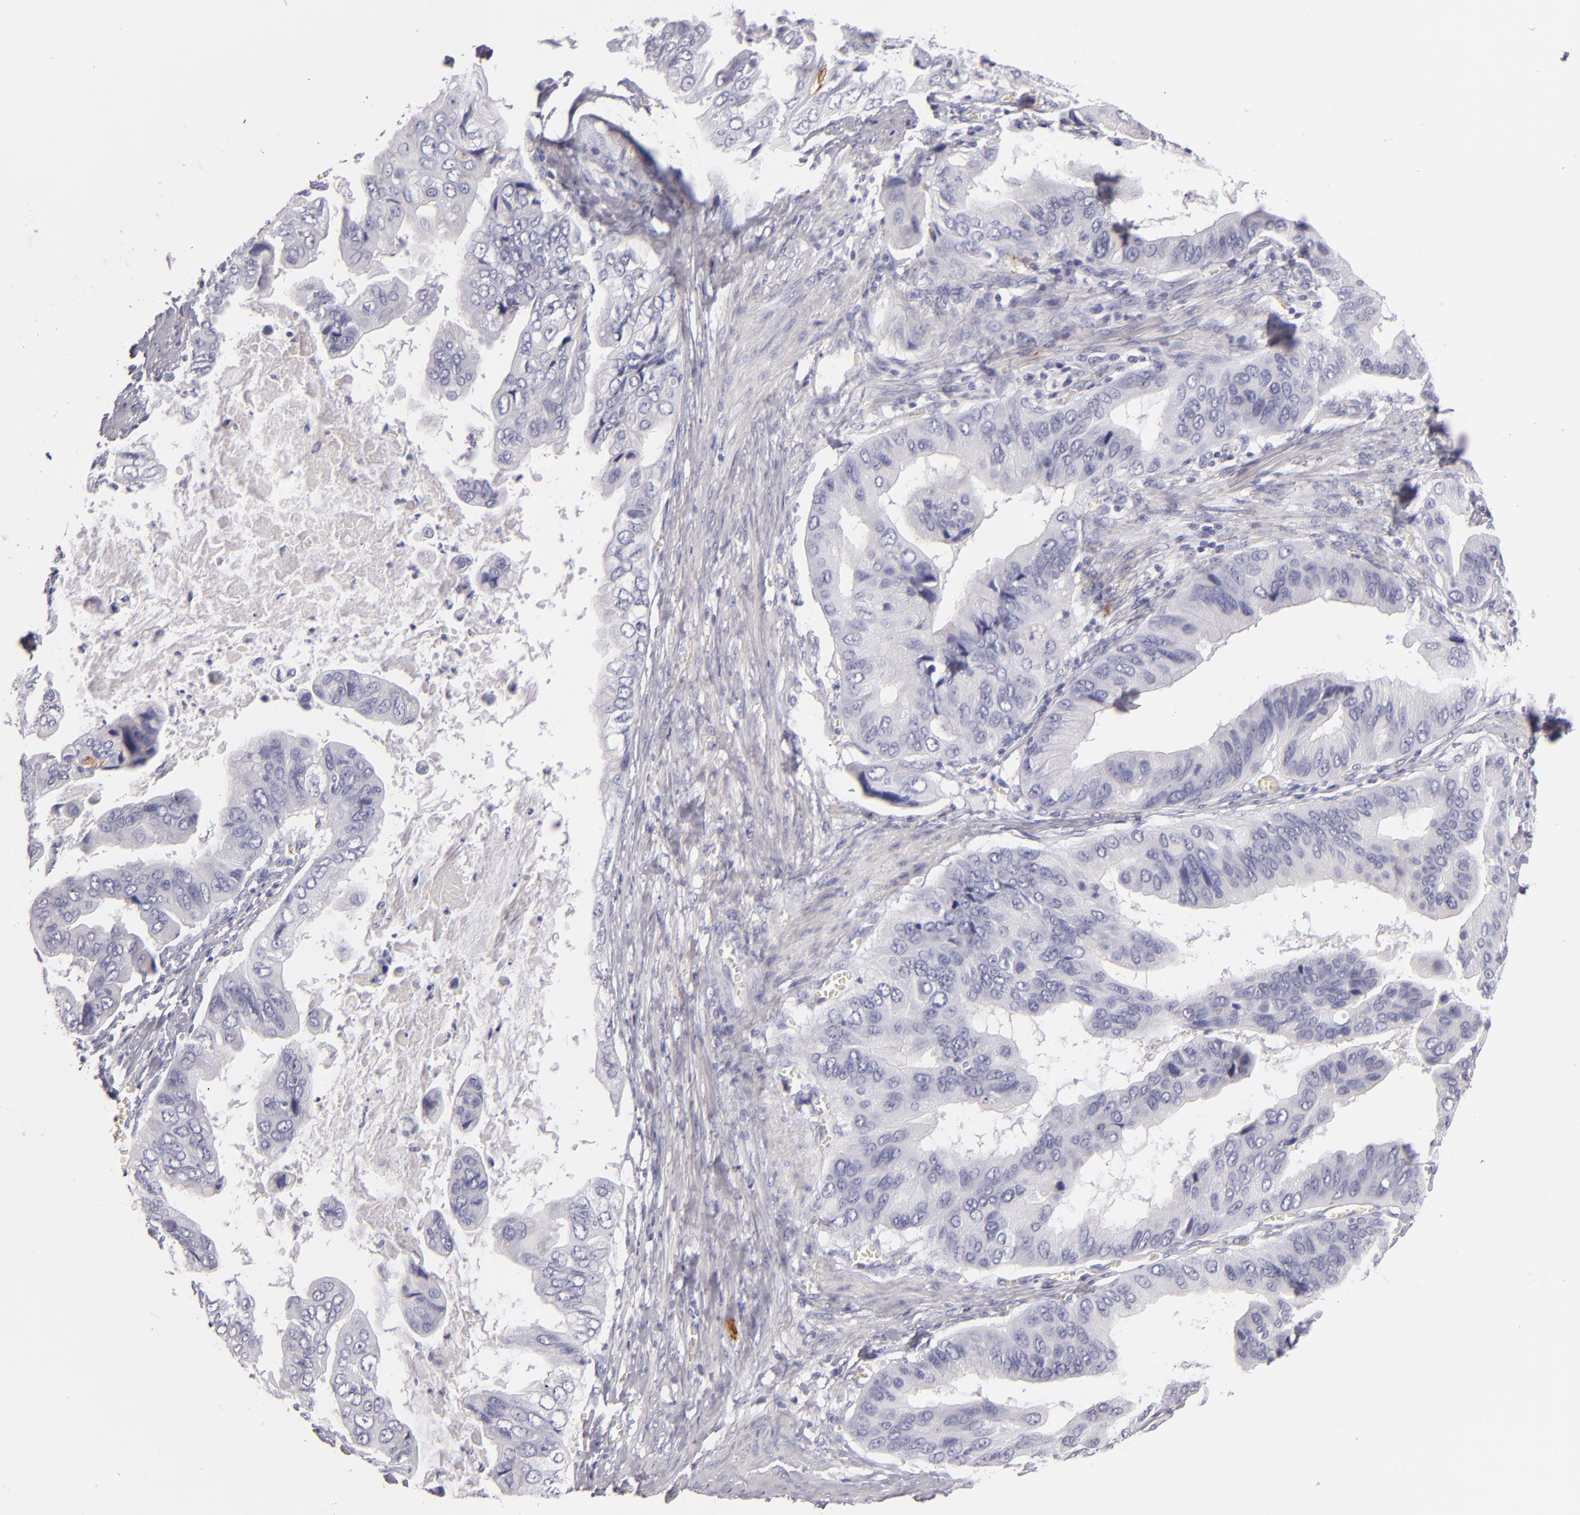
{"staining": {"intensity": "negative", "quantity": "none", "location": "none"}, "tissue": "stomach cancer", "cell_type": "Tumor cells", "image_type": "cancer", "snomed": [{"axis": "morphology", "description": "Adenocarcinoma, NOS"}, {"axis": "topography", "description": "Stomach, upper"}], "caption": "This is a histopathology image of IHC staining of stomach cancer, which shows no positivity in tumor cells. (Brightfield microscopy of DAB (3,3'-diaminobenzidine) immunohistochemistry at high magnification).", "gene": "CD207", "patient": {"sex": "male", "age": 80}}